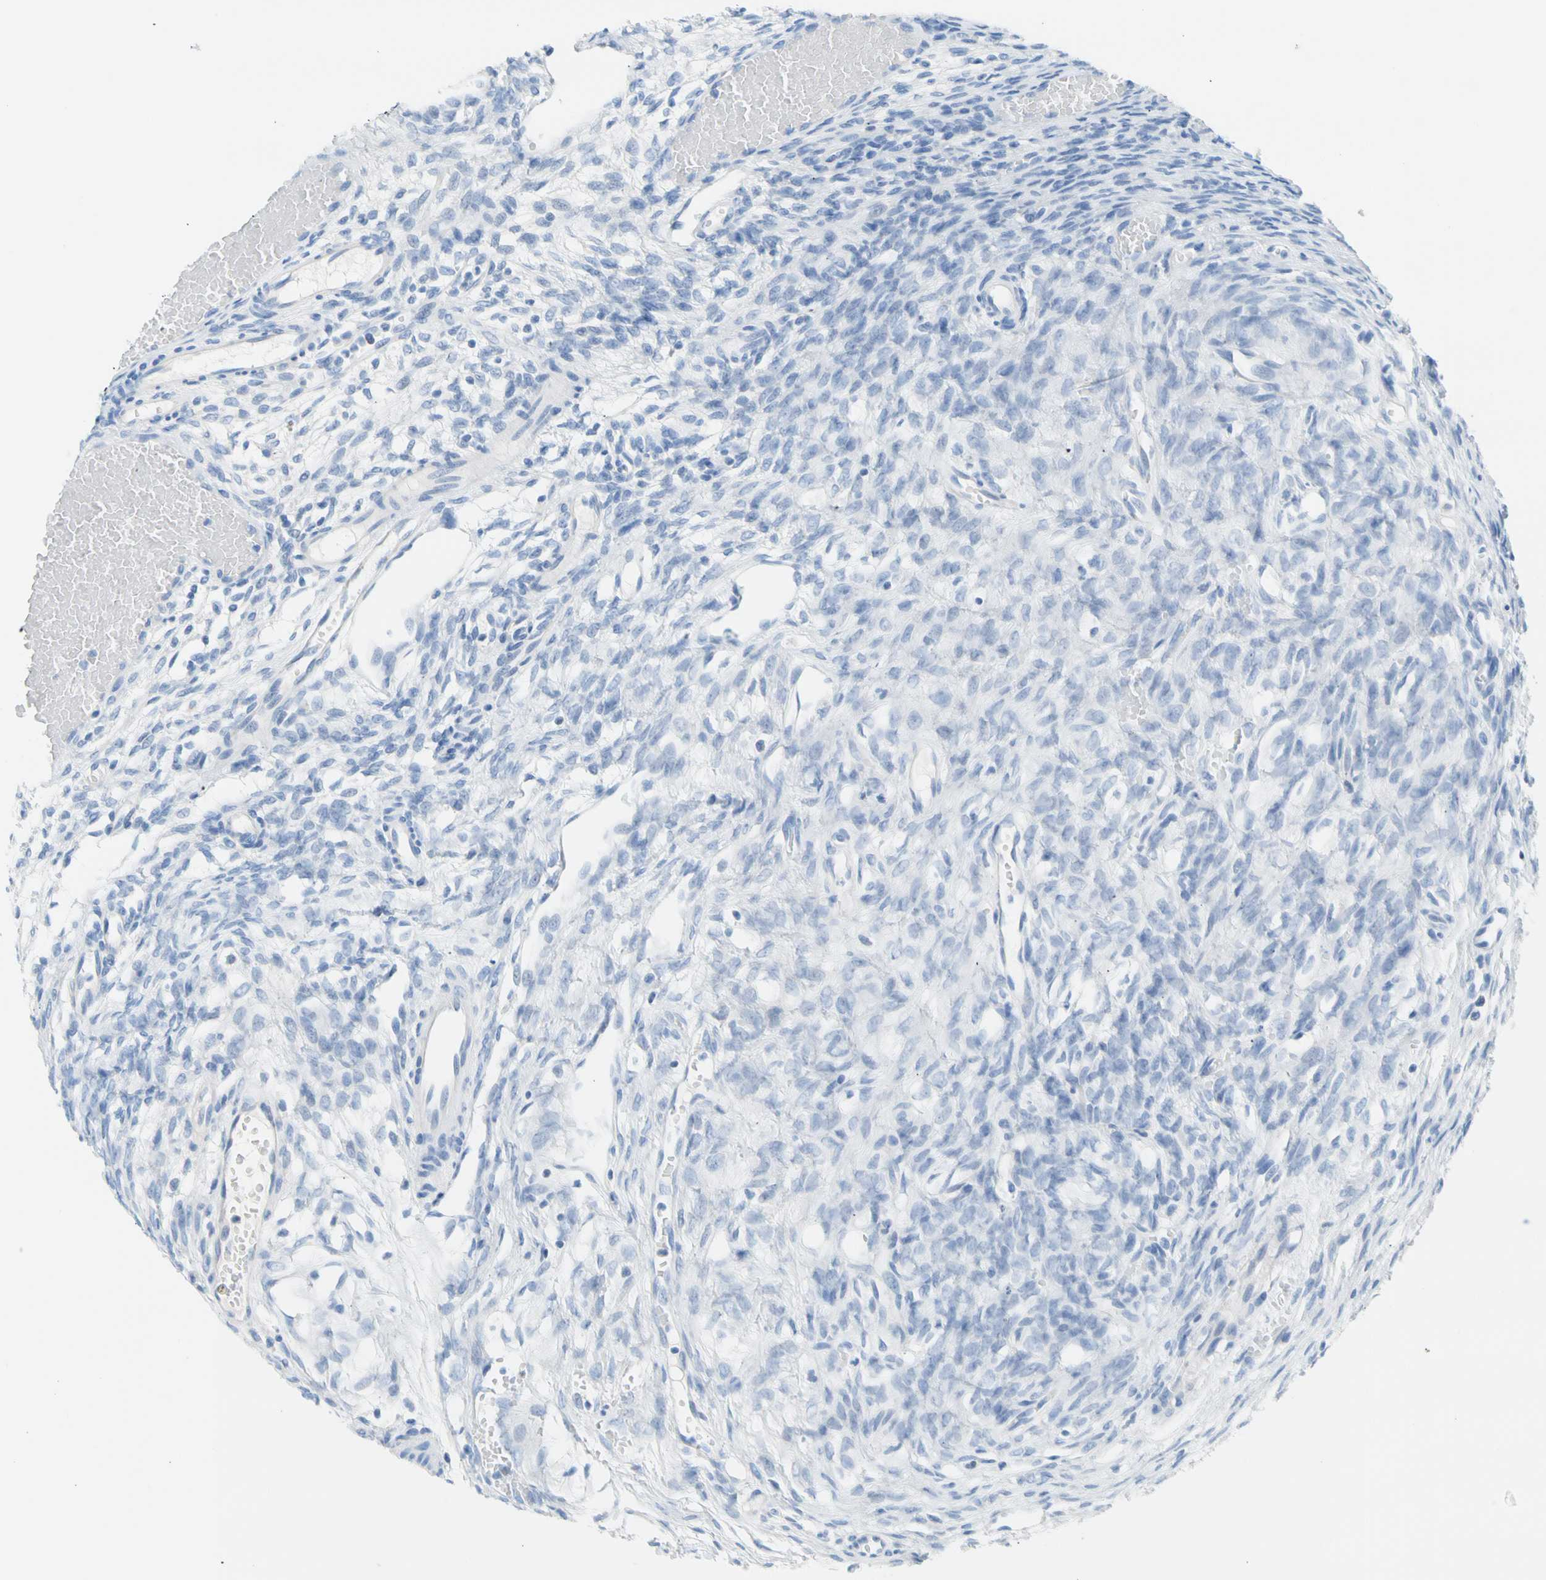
{"staining": {"intensity": "negative", "quantity": "none", "location": "none"}, "tissue": "ovary", "cell_type": "Follicle cells", "image_type": "normal", "snomed": [{"axis": "morphology", "description": "Normal tissue, NOS"}, {"axis": "topography", "description": "Ovary"}], "caption": "The micrograph exhibits no significant positivity in follicle cells of ovary.", "gene": "CEL", "patient": {"sex": "female", "age": 33}}